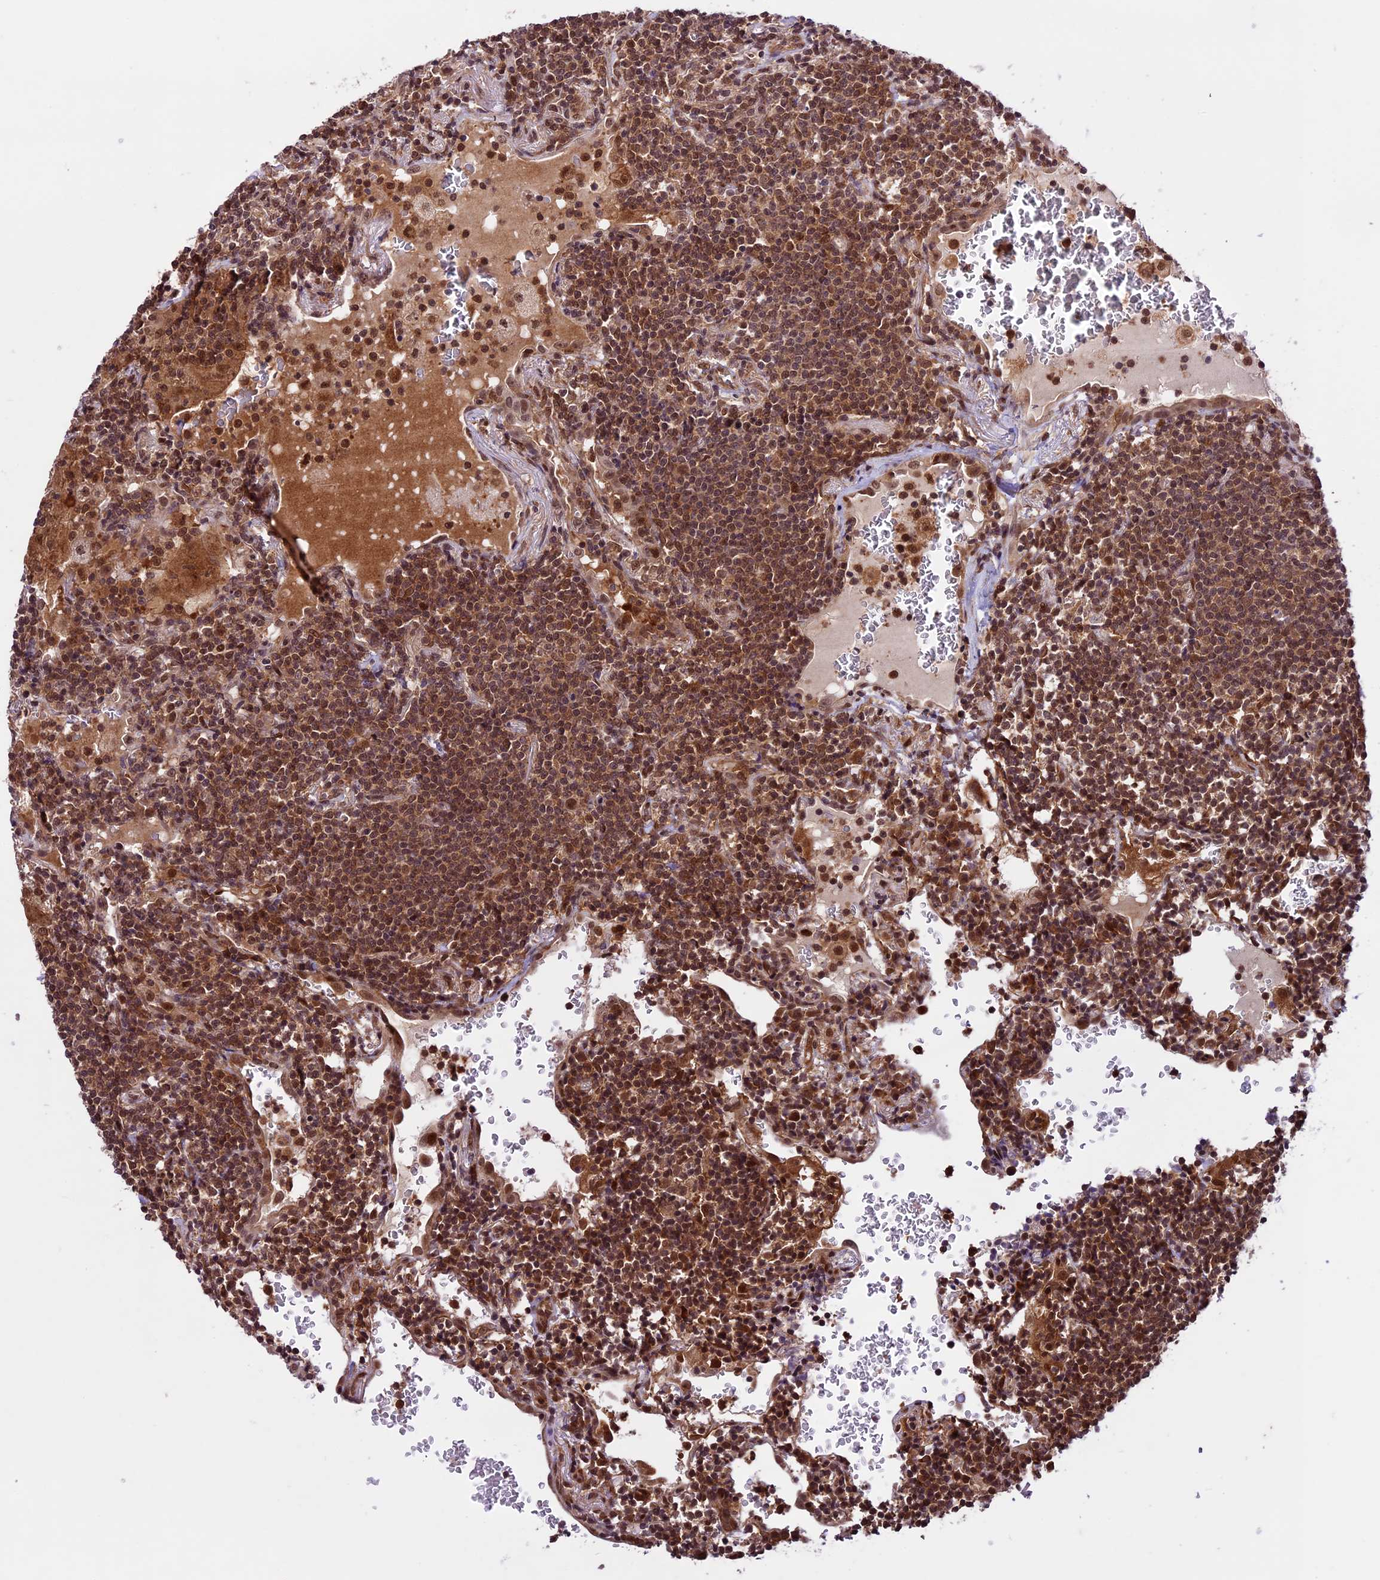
{"staining": {"intensity": "moderate", "quantity": ">75%", "location": "cytoplasmic/membranous,nuclear"}, "tissue": "lymphoma", "cell_type": "Tumor cells", "image_type": "cancer", "snomed": [{"axis": "morphology", "description": "Malignant lymphoma, non-Hodgkin's type, Low grade"}, {"axis": "topography", "description": "Lung"}], "caption": "Low-grade malignant lymphoma, non-Hodgkin's type tissue exhibits moderate cytoplasmic/membranous and nuclear staining in approximately >75% of tumor cells (IHC, brightfield microscopy, high magnification).", "gene": "DHX38", "patient": {"sex": "female", "age": 71}}